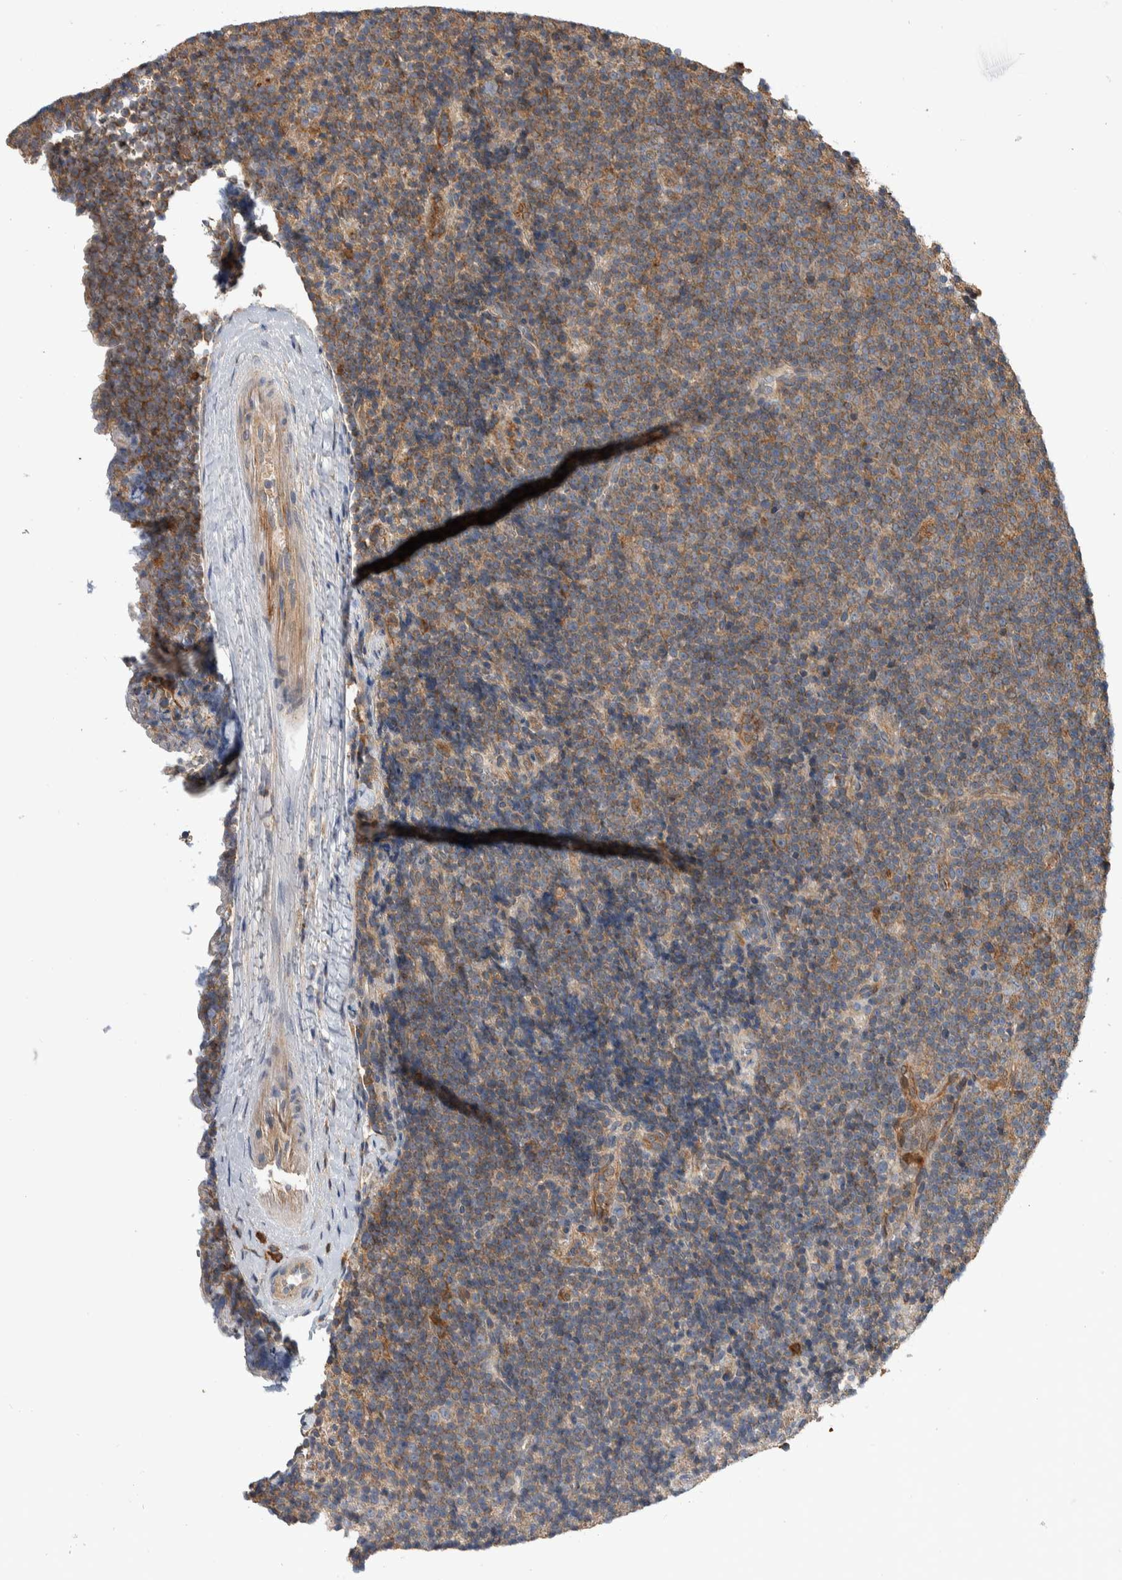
{"staining": {"intensity": "weak", "quantity": ">75%", "location": "cytoplasmic/membranous"}, "tissue": "lymphoma", "cell_type": "Tumor cells", "image_type": "cancer", "snomed": [{"axis": "morphology", "description": "Malignant lymphoma, non-Hodgkin's type, Low grade"}, {"axis": "topography", "description": "Lymph node"}], "caption": "DAB (3,3'-diaminobenzidine) immunohistochemical staining of human malignant lymphoma, non-Hodgkin's type (low-grade) demonstrates weak cytoplasmic/membranous protein expression in approximately >75% of tumor cells. (brown staining indicates protein expression, while blue staining denotes nuclei).", "gene": "SDCBP", "patient": {"sex": "female", "age": 67}}